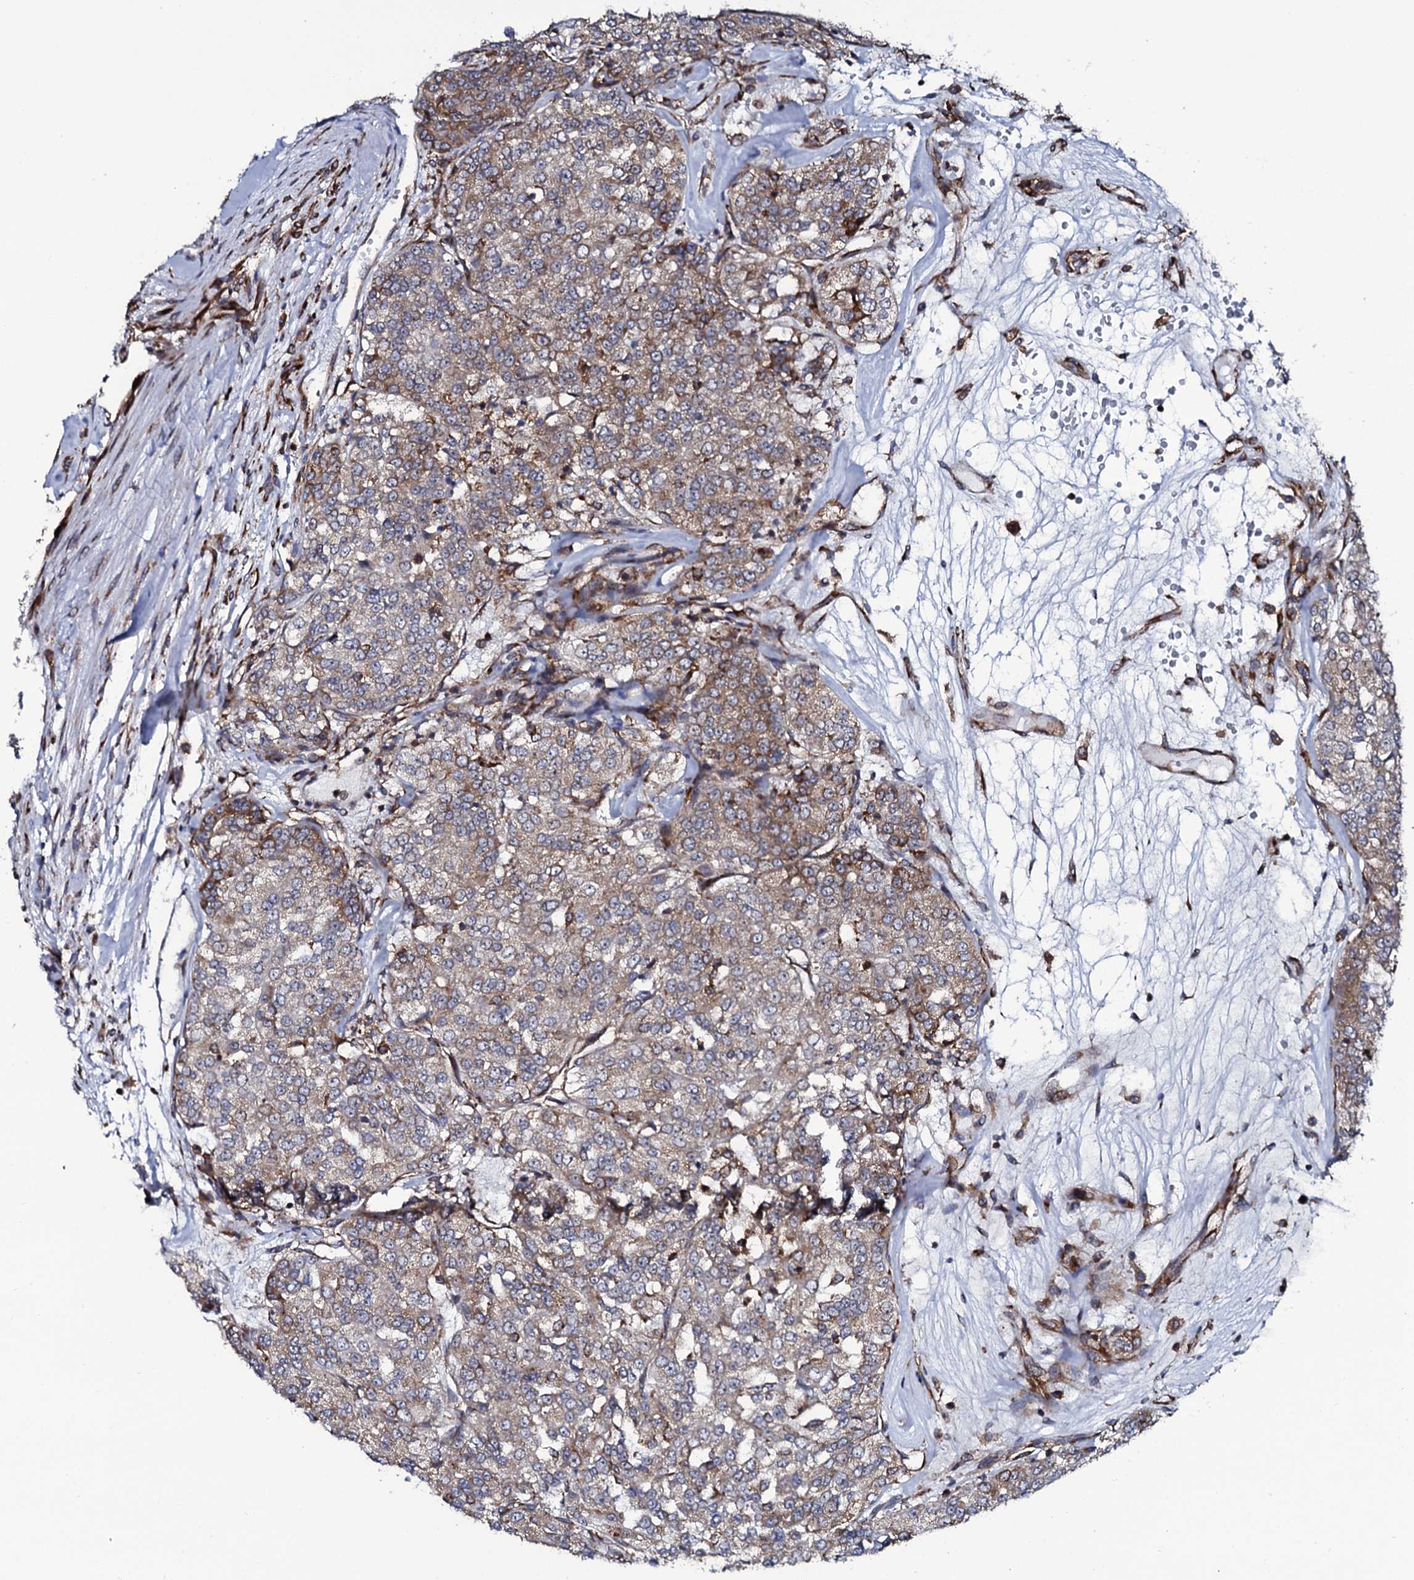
{"staining": {"intensity": "moderate", "quantity": "<25%", "location": "cytoplasmic/membranous"}, "tissue": "renal cancer", "cell_type": "Tumor cells", "image_type": "cancer", "snomed": [{"axis": "morphology", "description": "Adenocarcinoma, NOS"}, {"axis": "topography", "description": "Kidney"}], "caption": "Adenocarcinoma (renal) stained with IHC exhibits moderate cytoplasmic/membranous expression in about <25% of tumor cells. The staining was performed using DAB (3,3'-diaminobenzidine), with brown indicating positive protein expression. Nuclei are stained blue with hematoxylin.", "gene": "SPTY2D1", "patient": {"sex": "female", "age": 63}}